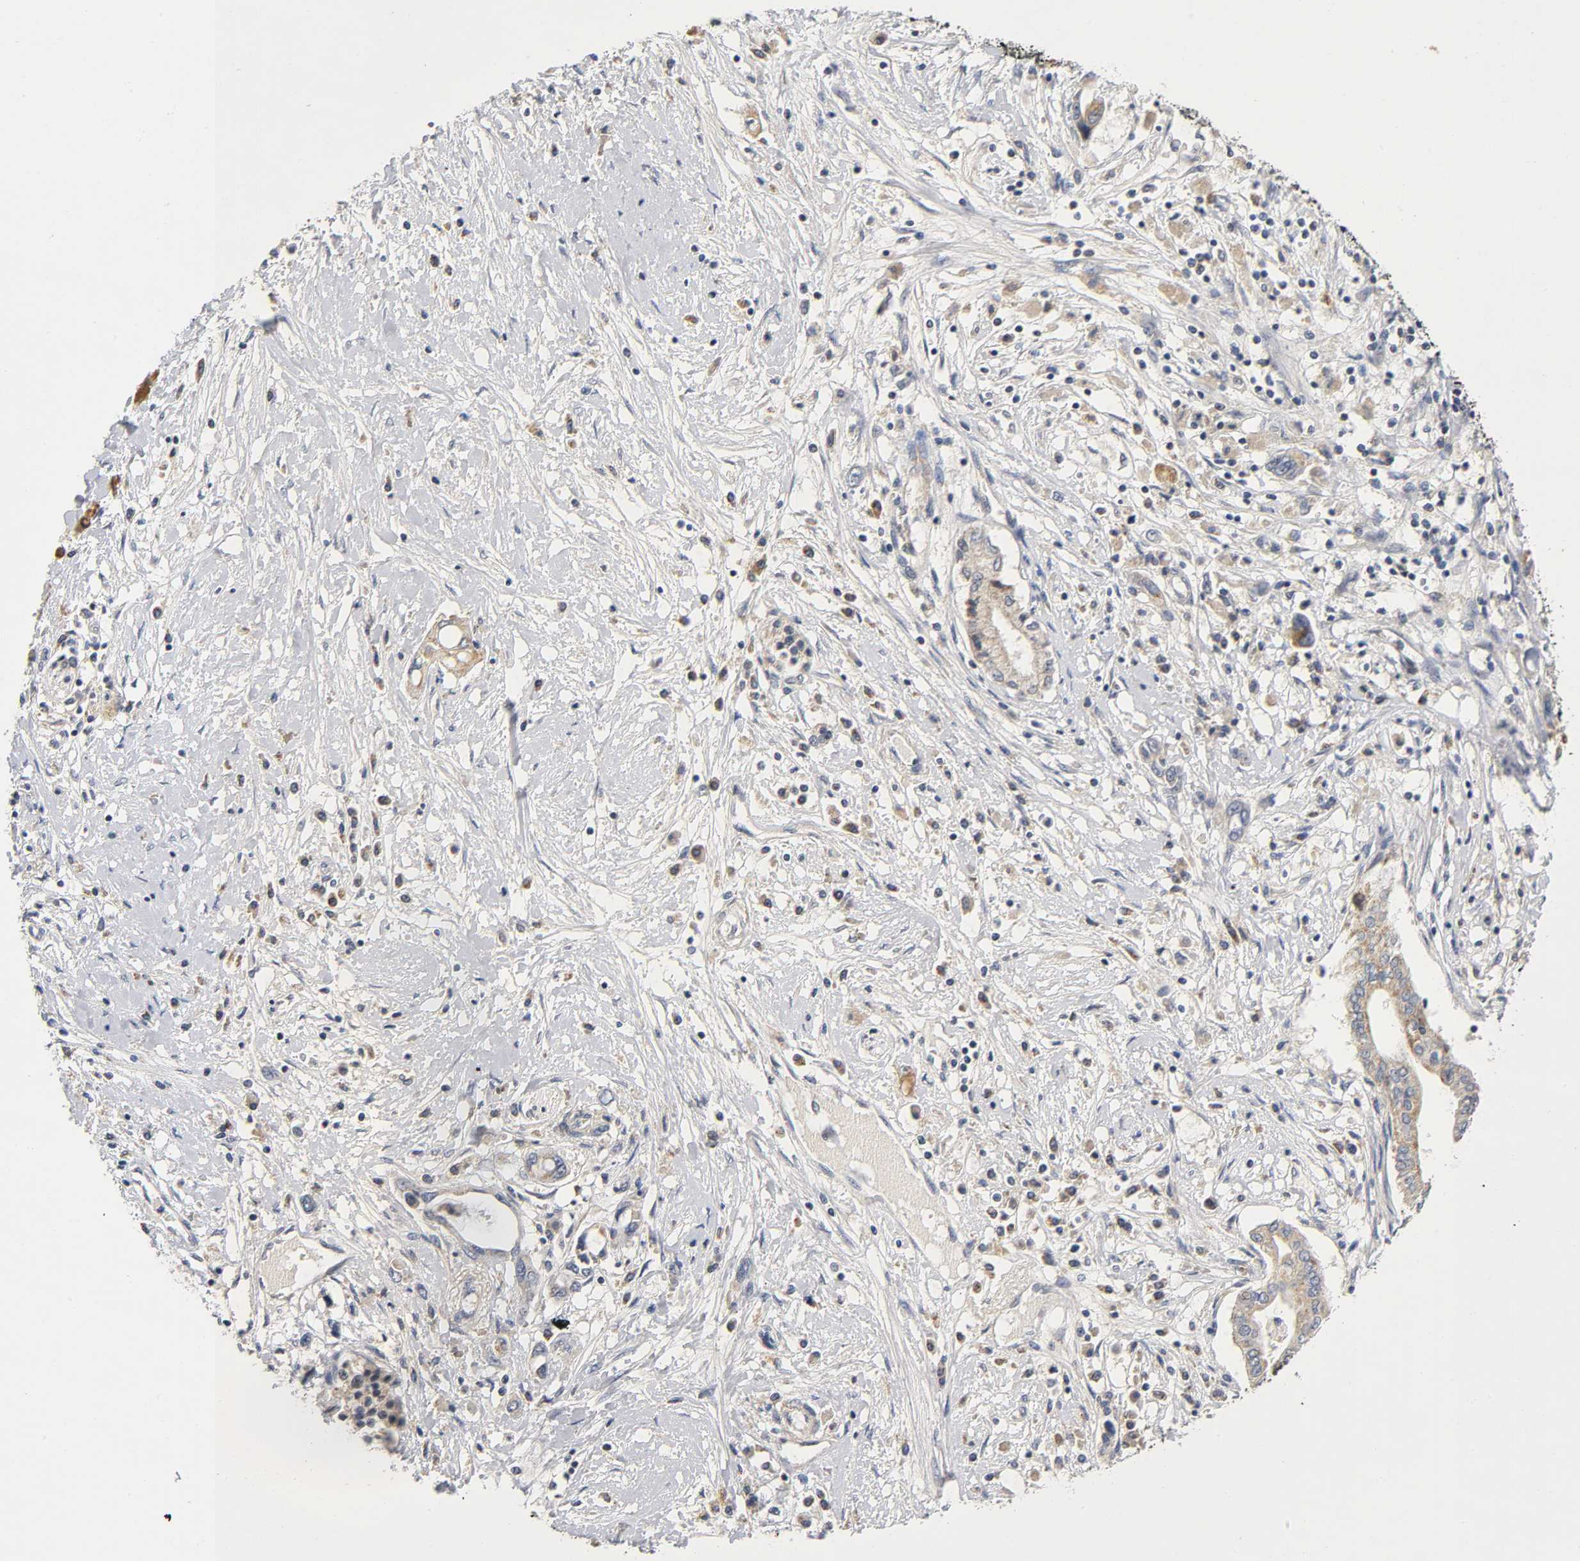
{"staining": {"intensity": "weak", "quantity": ">75%", "location": "cytoplasmic/membranous"}, "tissue": "pancreatic cancer", "cell_type": "Tumor cells", "image_type": "cancer", "snomed": [{"axis": "morphology", "description": "Adenocarcinoma, NOS"}, {"axis": "topography", "description": "Pancreas"}], "caption": "Pancreatic cancer (adenocarcinoma) stained with immunohistochemistry (IHC) shows weak cytoplasmic/membranous positivity in about >75% of tumor cells. (Stains: DAB (3,3'-diaminobenzidine) in brown, nuclei in blue, Microscopy: brightfield microscopy at high magnification).", "gene": "NRP1", "patient": {"sex": "female", "age": 57}}